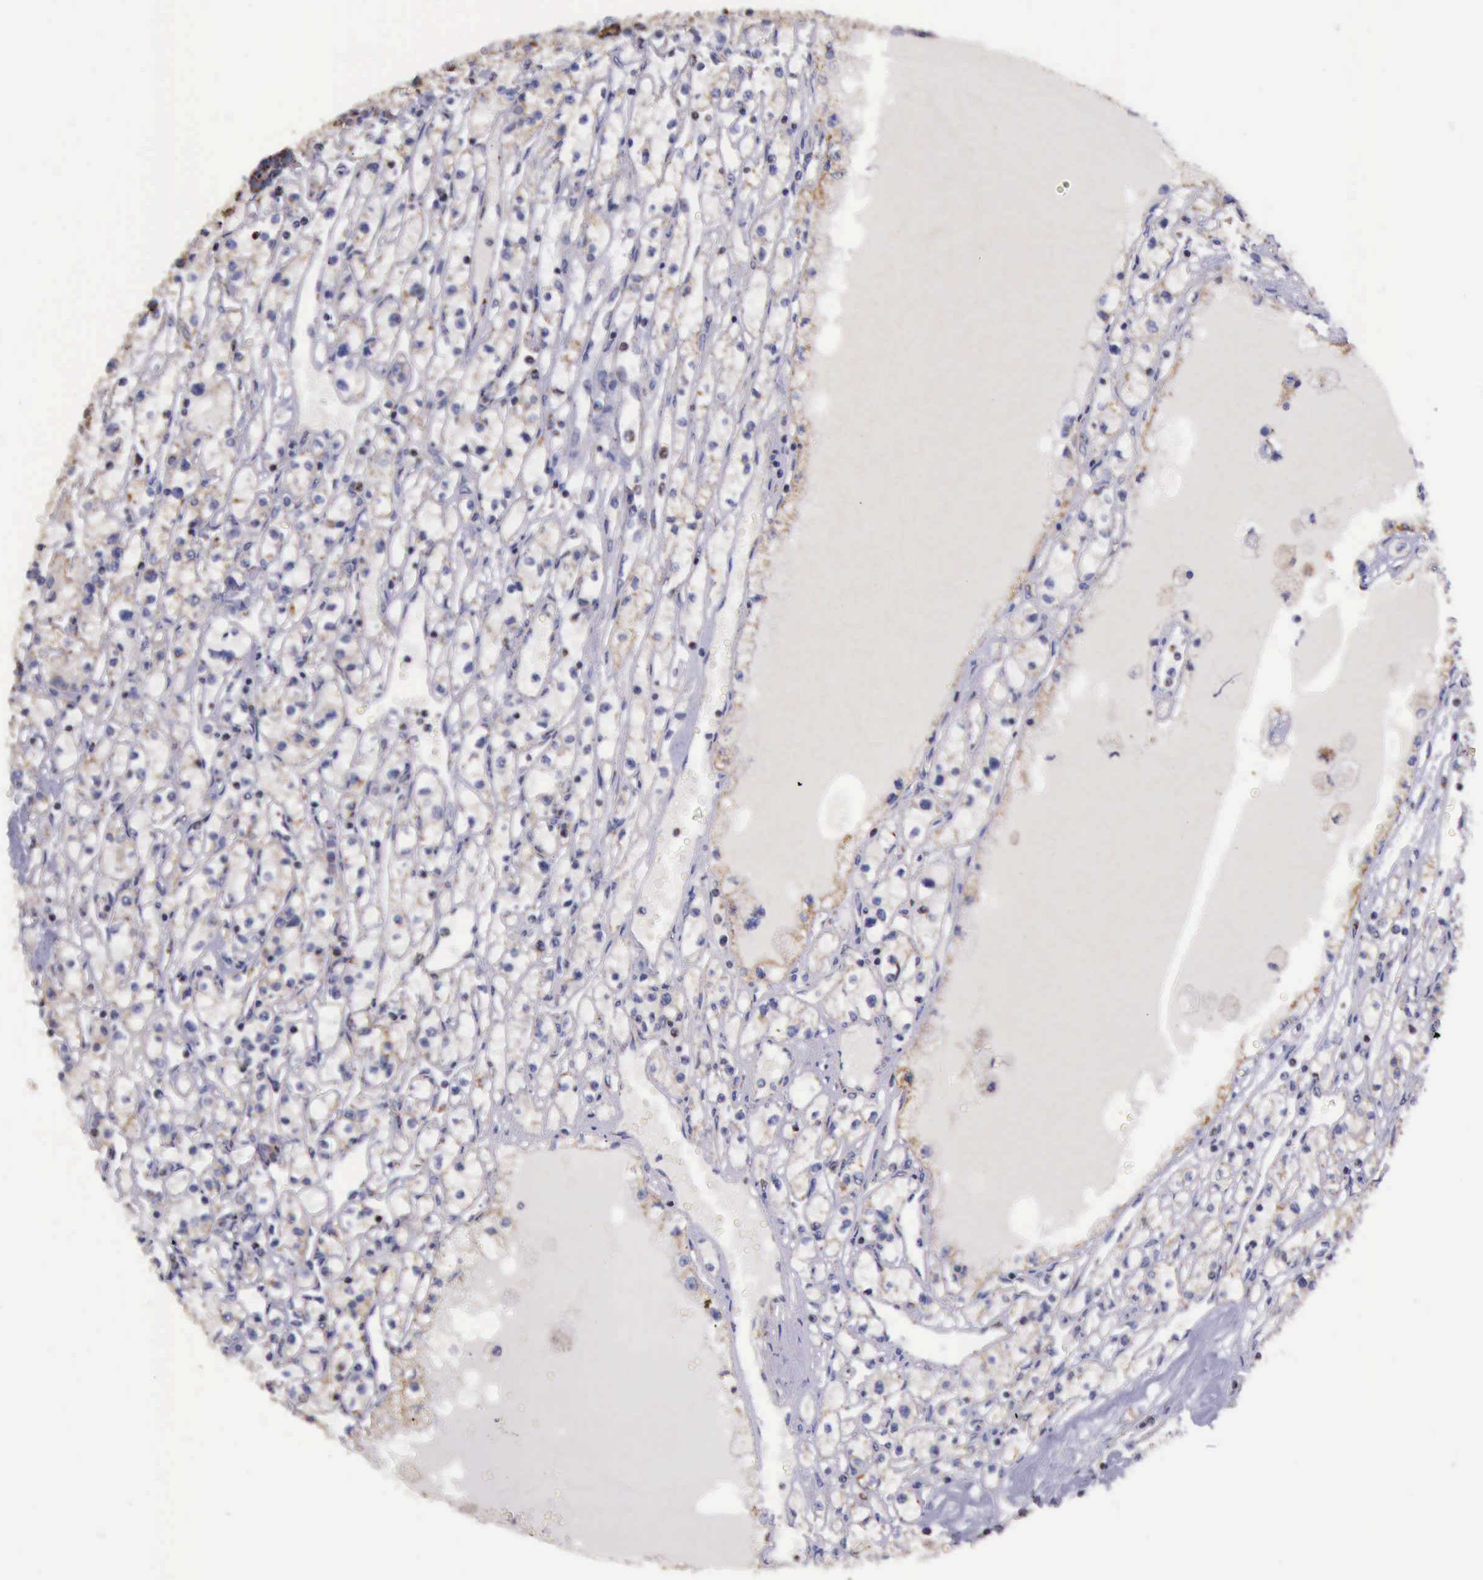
{"staining": {"intensity": "weak", "quantity": ">75%", "location": "cytoplasmic/membranous"}, "tissue": "renal cancer", "cell_type": "Tumor cells", "image_type": "cancer", "snomed": [{"axis": "morphology", "description": "Adenocarcinoma, NOS"}, {"axis": "topography", "description": "Kidney"}], "caption": "Adenocarcinoma (renal) stained with a protein marker shows weak staining in tumor cells.", "gene": "TXN2", "patient": {"sex": "male", "age": 56}}